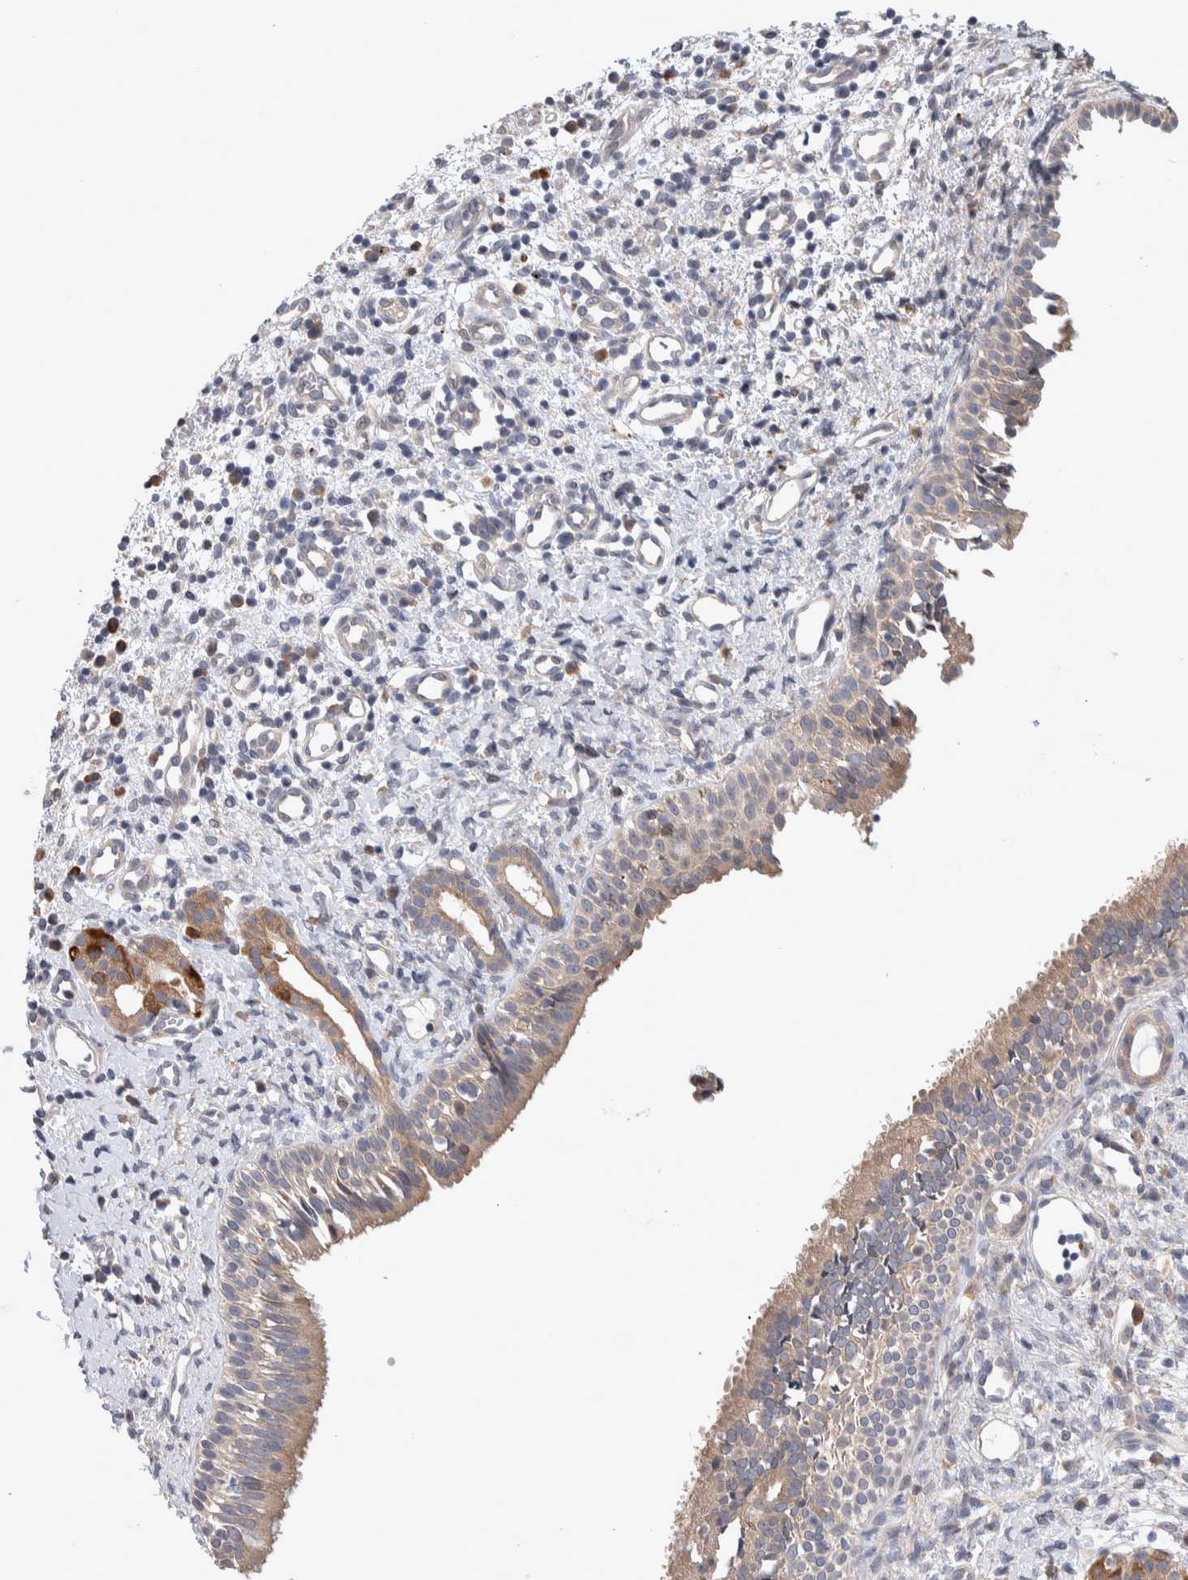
{"staining": {"intensity": "moderate", "quantity": "25%-75%", "location": "cytoplasmic/membranous"}, "tissue": "nasopharynx", "cell_type": "Respiratory epithelial cells", "image_type": "normal", "snomed": [{"axis": "morphology", "description": "Normal tissue, NOS"}, {"axis": "topography", "description": "Nasopharynx"}], "caption": "High-power microscopy captured an immunohistochemistry (IHC) histopathology image of benign nasopharynx, revealing moderate cytoplasmic/membranous positivity in approximately 25%-75% of respiratory epithelial cells.", "gene": "IBTK", "patient": {"sex": "male", "age": 22}}